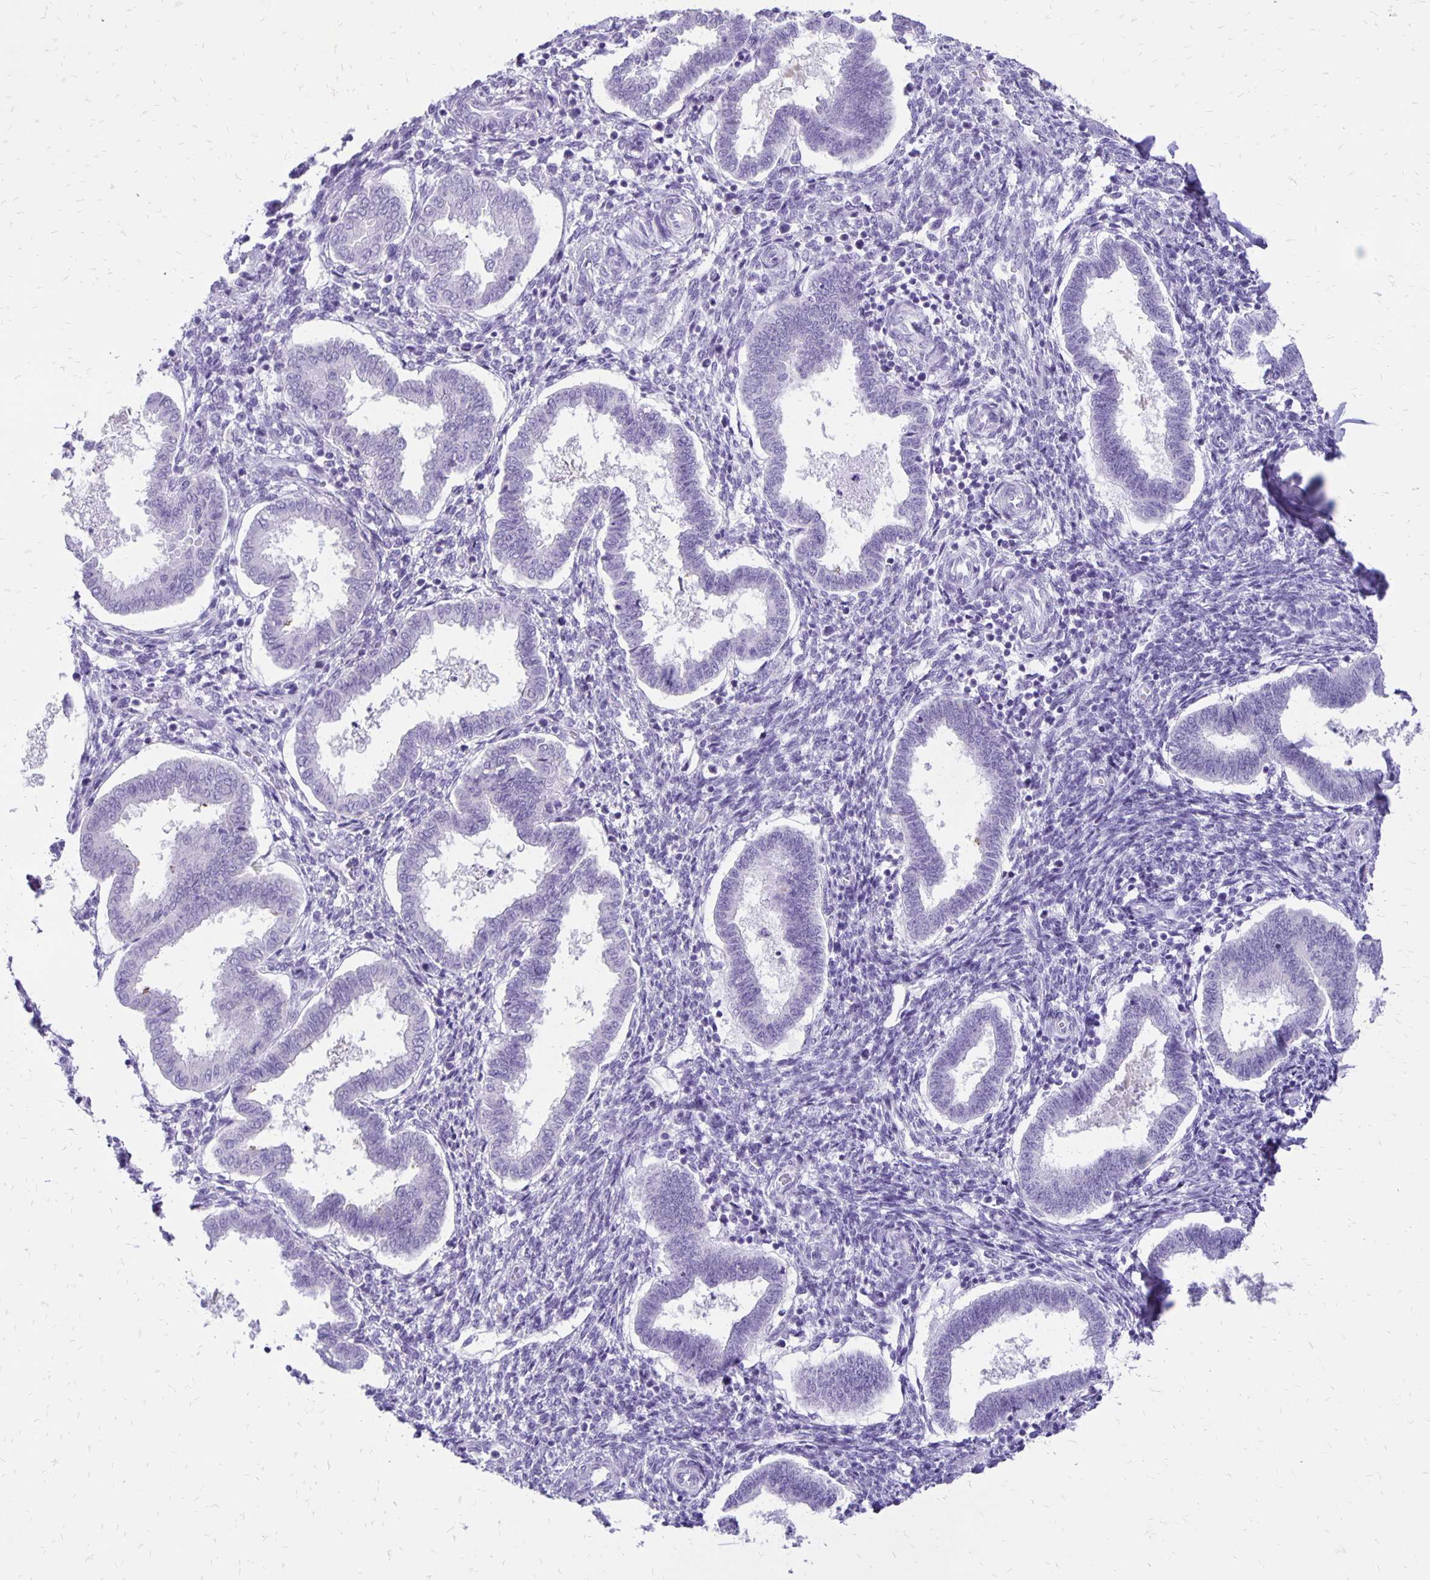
{"staining": {"intensity": "negative", "quantity": "none", "location": "none"}, "tissue": "endometrium", "cell_type": "Cells in endometrial stroma", "image_type": "normal", "snomed": [{"axis": "morphology", "description": "Normal tissue, NOS"}, {"axis": "topography", "description": "Endometrium"}], "caption": "The micrograph exhibits no significant staining in cells in endometrial stroma of endometrium.", "gene": "ANKRD45", "patient": {"sex": "female", "age": 24}}